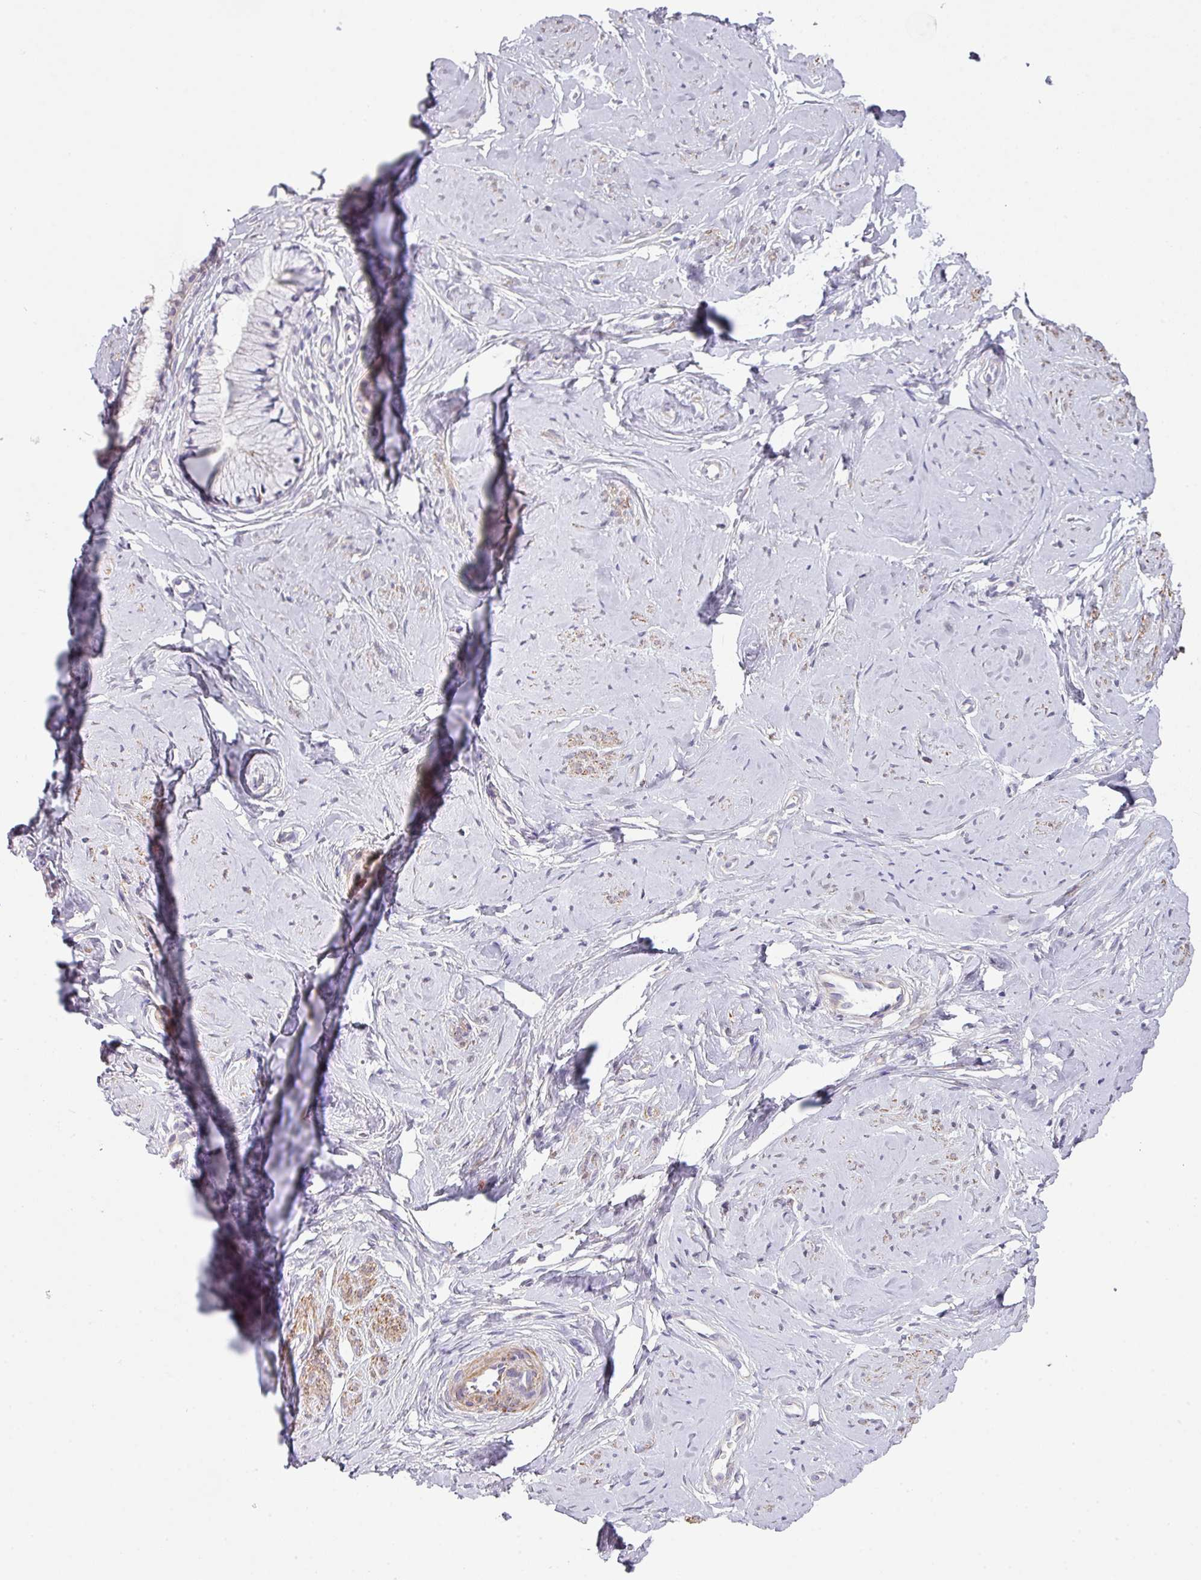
{"staining": {"intensity": "negative", "quantity": "none", "location": "none"}, "tissue": "cervix", "cell_type": "Glandular cells", "image_type": "normal", "snomed": [{"axis": "morphology", "description": "Normal tissue, NOS"}, {"axis": "topography", "description": "Cervix"}], "caption": "Unremarkable cervix was stained to show a protein in brown. There is no significant expression in glandular cells. Nuclei are stained in blue.", "gene": "LRRC41", "patient": {"sex": "female", "age": 40}}